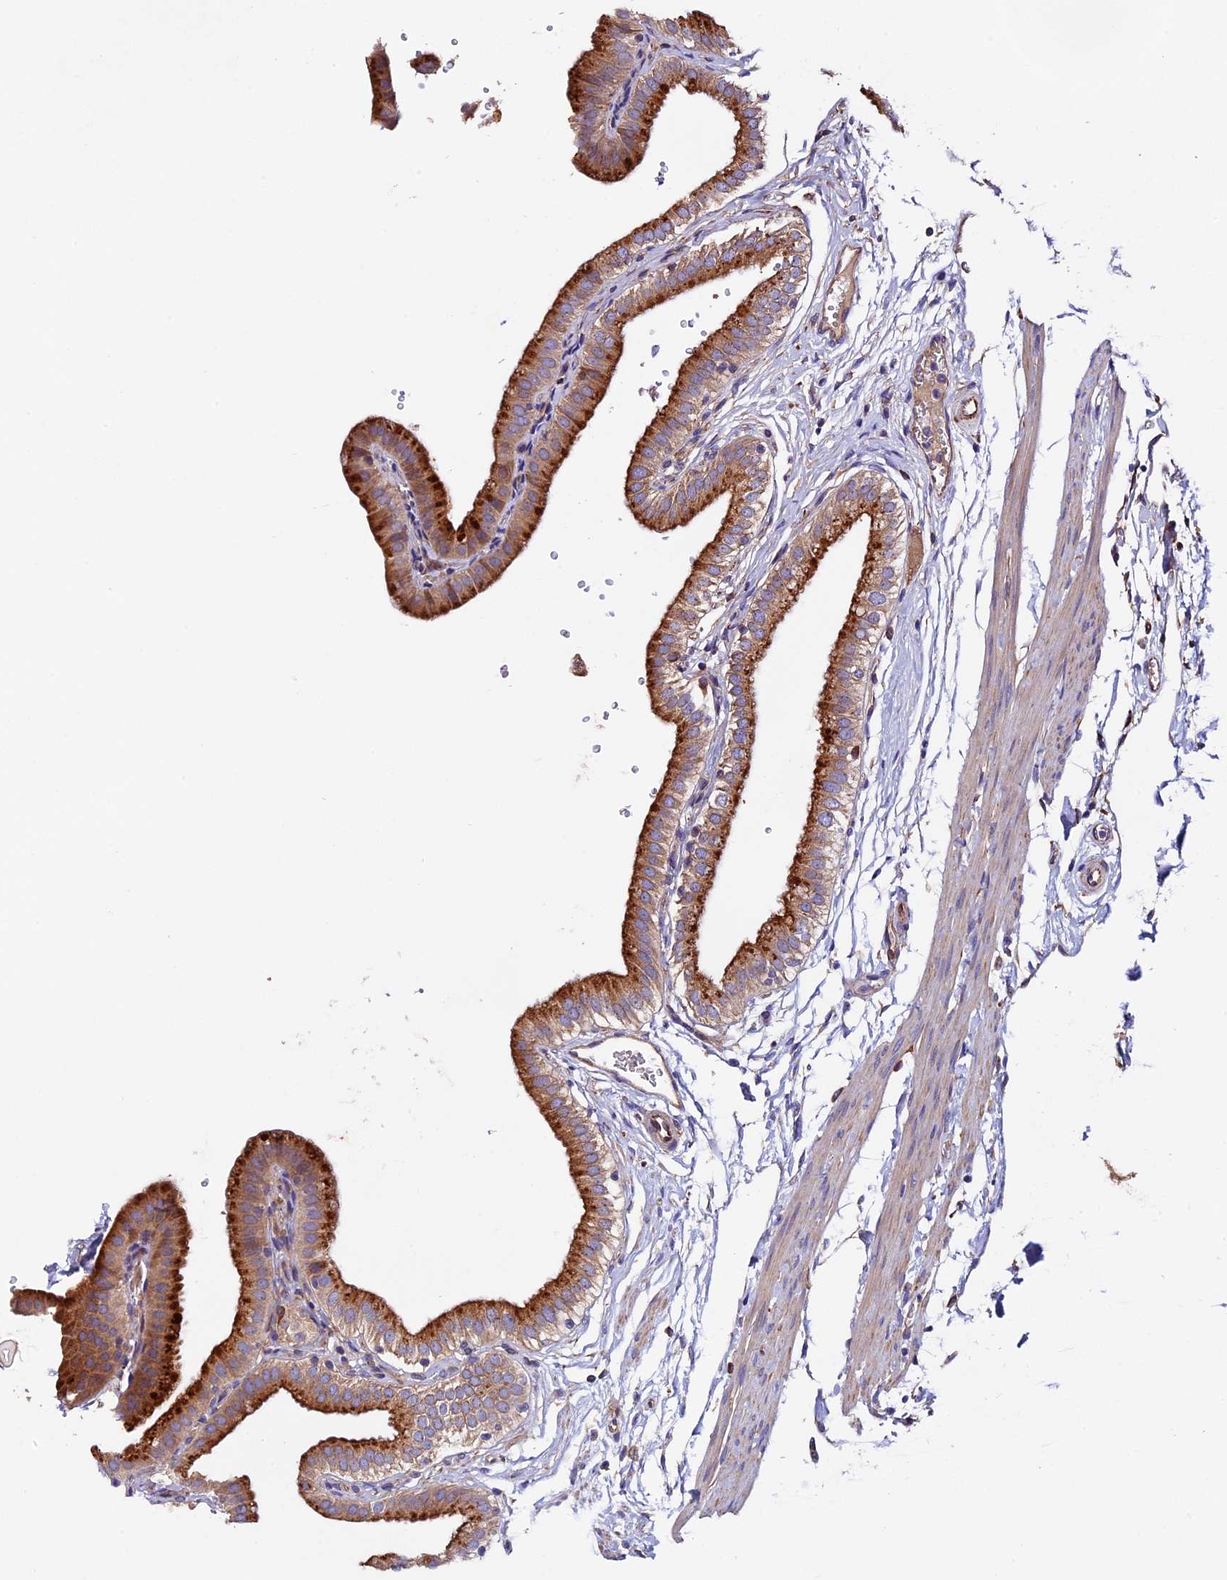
{"staining": {"intensity": "strong", "quantity": ">75%", "location": "cytoplasmic/membranous"}, "tissue": "gallbladder", "cell_type": "Glandular cells", "image_type": "normal", "snomed": [{"axis": "morphology", "description": "Normal tissue, NOS"}, {"axis": "topography", "description": "Gallbladder"}], "caption": "Glandular cells show high levels of strong cytoplasmic/membranous expression in approximately >75% of cells in benign gallbladder.", "gene": "CLN5", "patient": {"sex": "female", "age": 61}}